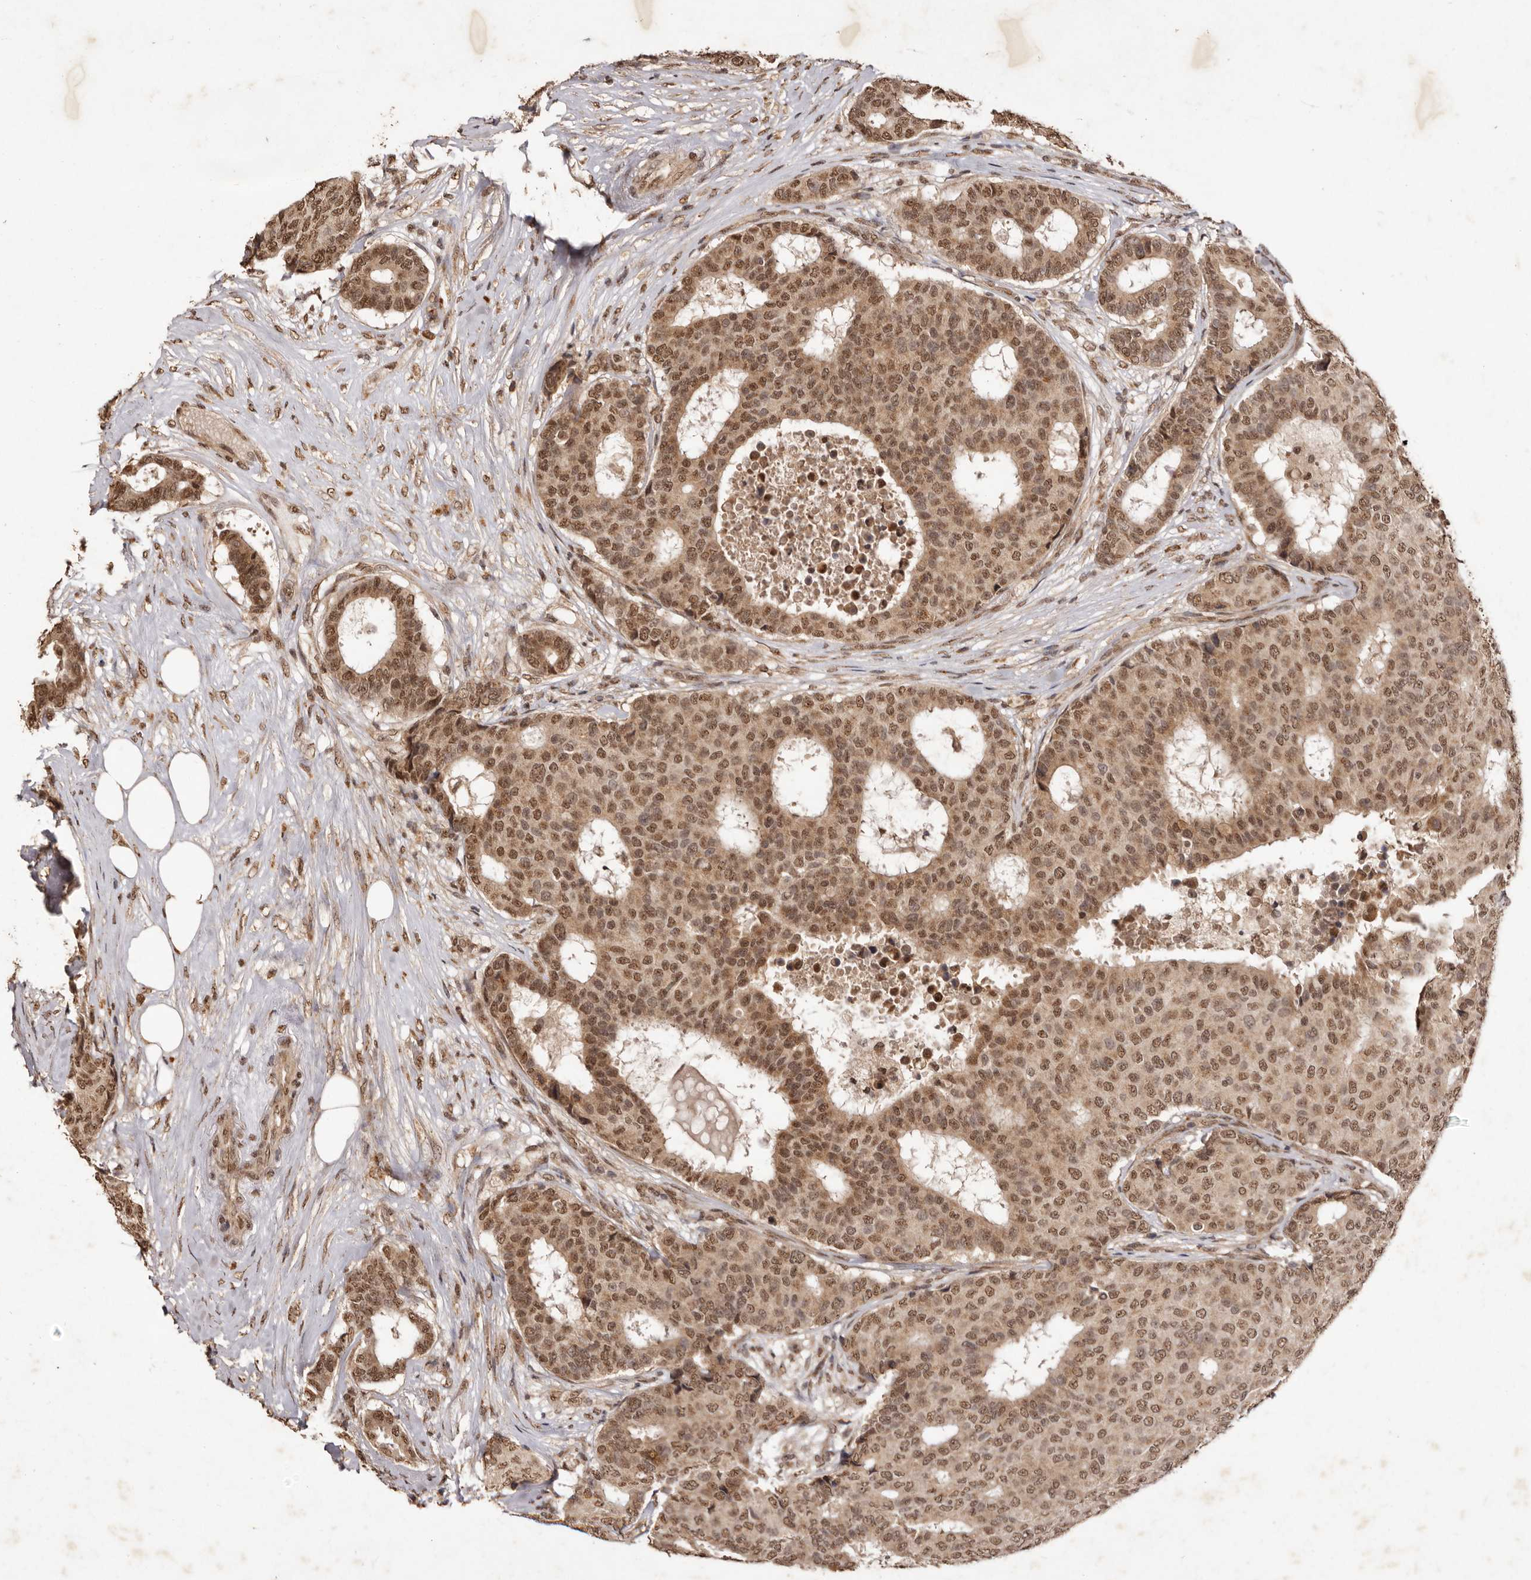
{"staining": {"intensity": "moderate", "quantity": ">75%", "location": "cytoplasmic/membranous,nuclear"}, "tissue": "breast cancer", "cell_type": "Tumor cells", "image_type": "cancer", "snomed": [{"axis": "morphology", "description": "Duct carcinoma"}, {"axis": "topography", "description": "Breast"}], "caption": "A histopathology image showing moderate cytoplasmic/membranous and nuclear expression in approximately >75% of tumor cells in invasive ductal carcinoma (breast), as visualized by brown immunohistochemical staining.", "gene": "NOTCH1", "patient": {"sex": "female", "age": 75}}